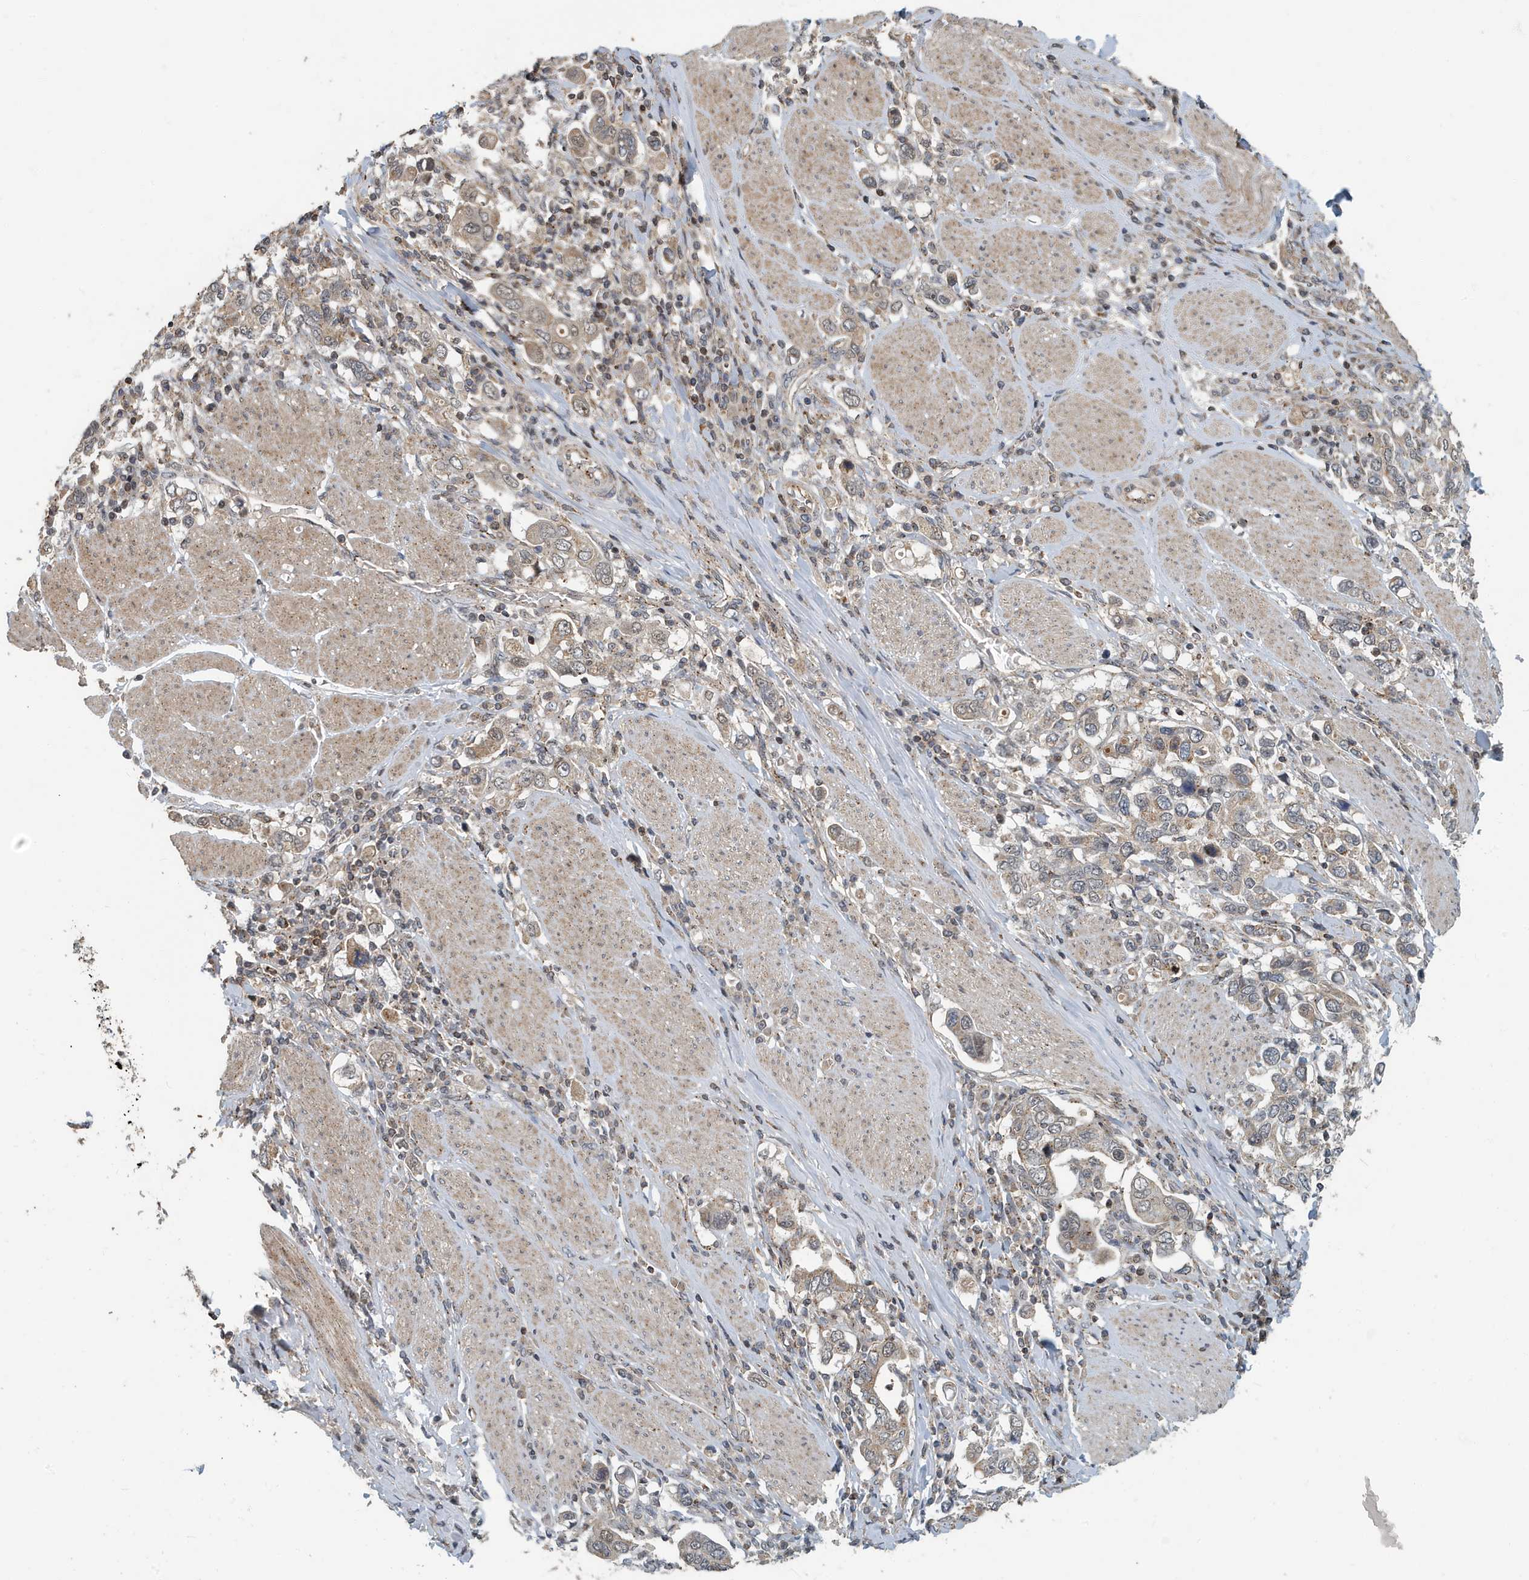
{"staining": {"intensity": "weak", "quantity": ">75%", "location": "cytoplasmic/membranous"}, "tissue": "stomach cancer", "cell_type": "Tumor cells", "image_type": "cancer", "snomed": [{"axis": "morphology", "description": "Adenocarcinoma, NOS"}, {"axis": "topography", "description": "Stomach, upper"}], "caption": "Human stomach adenocarcinoma stained for a protein (brown) reveals weak cytoplasmic/membranous positive expression in about >75% of tumor cells.", "gene": "KIF15", "patient": {"sex": "male", "age": 62}}